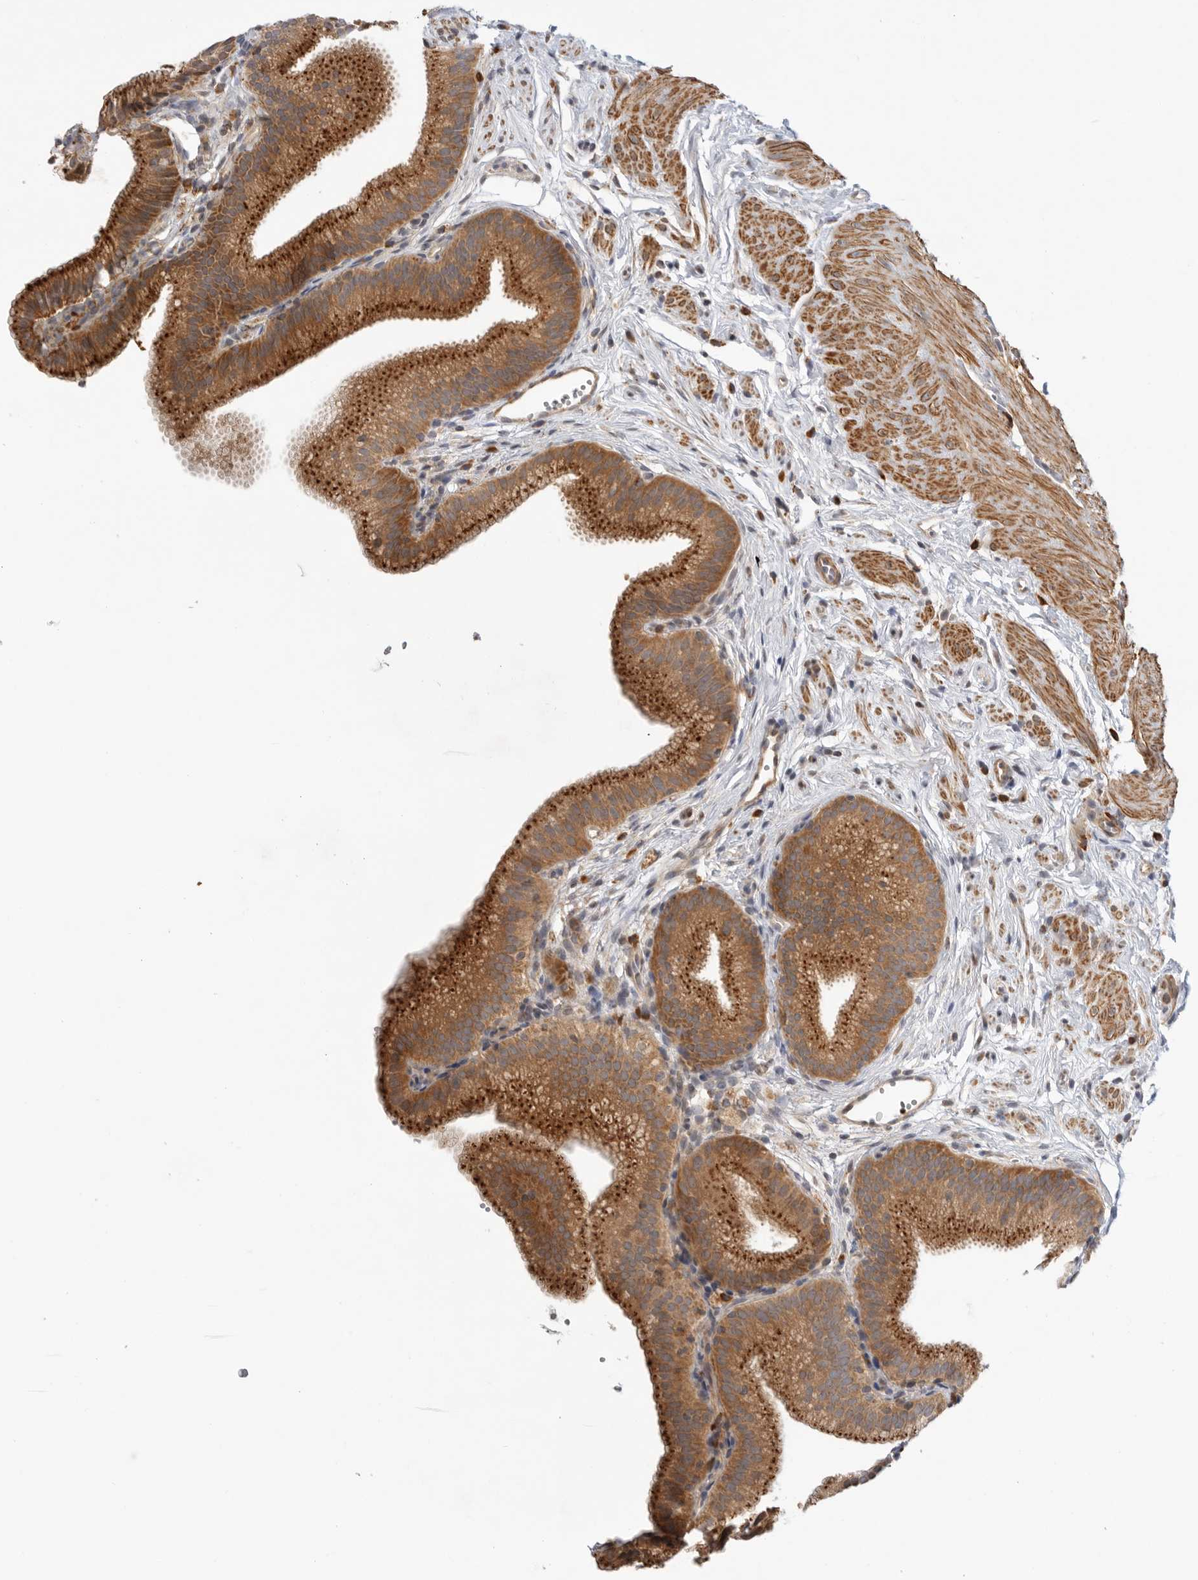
{"staining": {"intensity": "strong", "quantity": ">75%", "location": "cytoplasmic/membranous"}, "tissue": "gallbladder", "cell_type": "Glandular cells", "image_type": "normal", "snomed": [{"axis": "morphology", "description": "Normal tissue, NOS"}, {"axis": "topography", "description": "Gallbladder"}, {"axis": "topography", "description": "Peripheral nerve tissue"}], "caption": "The immunohistochemical stain shows strong cytoplasmic/membranous positivity in glandular cells of normal gallbladder. (DAB (3,3'-diaminobenzidine) IHC with brightfield microscopy, high magnification).", "gene": "GNE", "patient": {"sex": "male", "age": 38}}